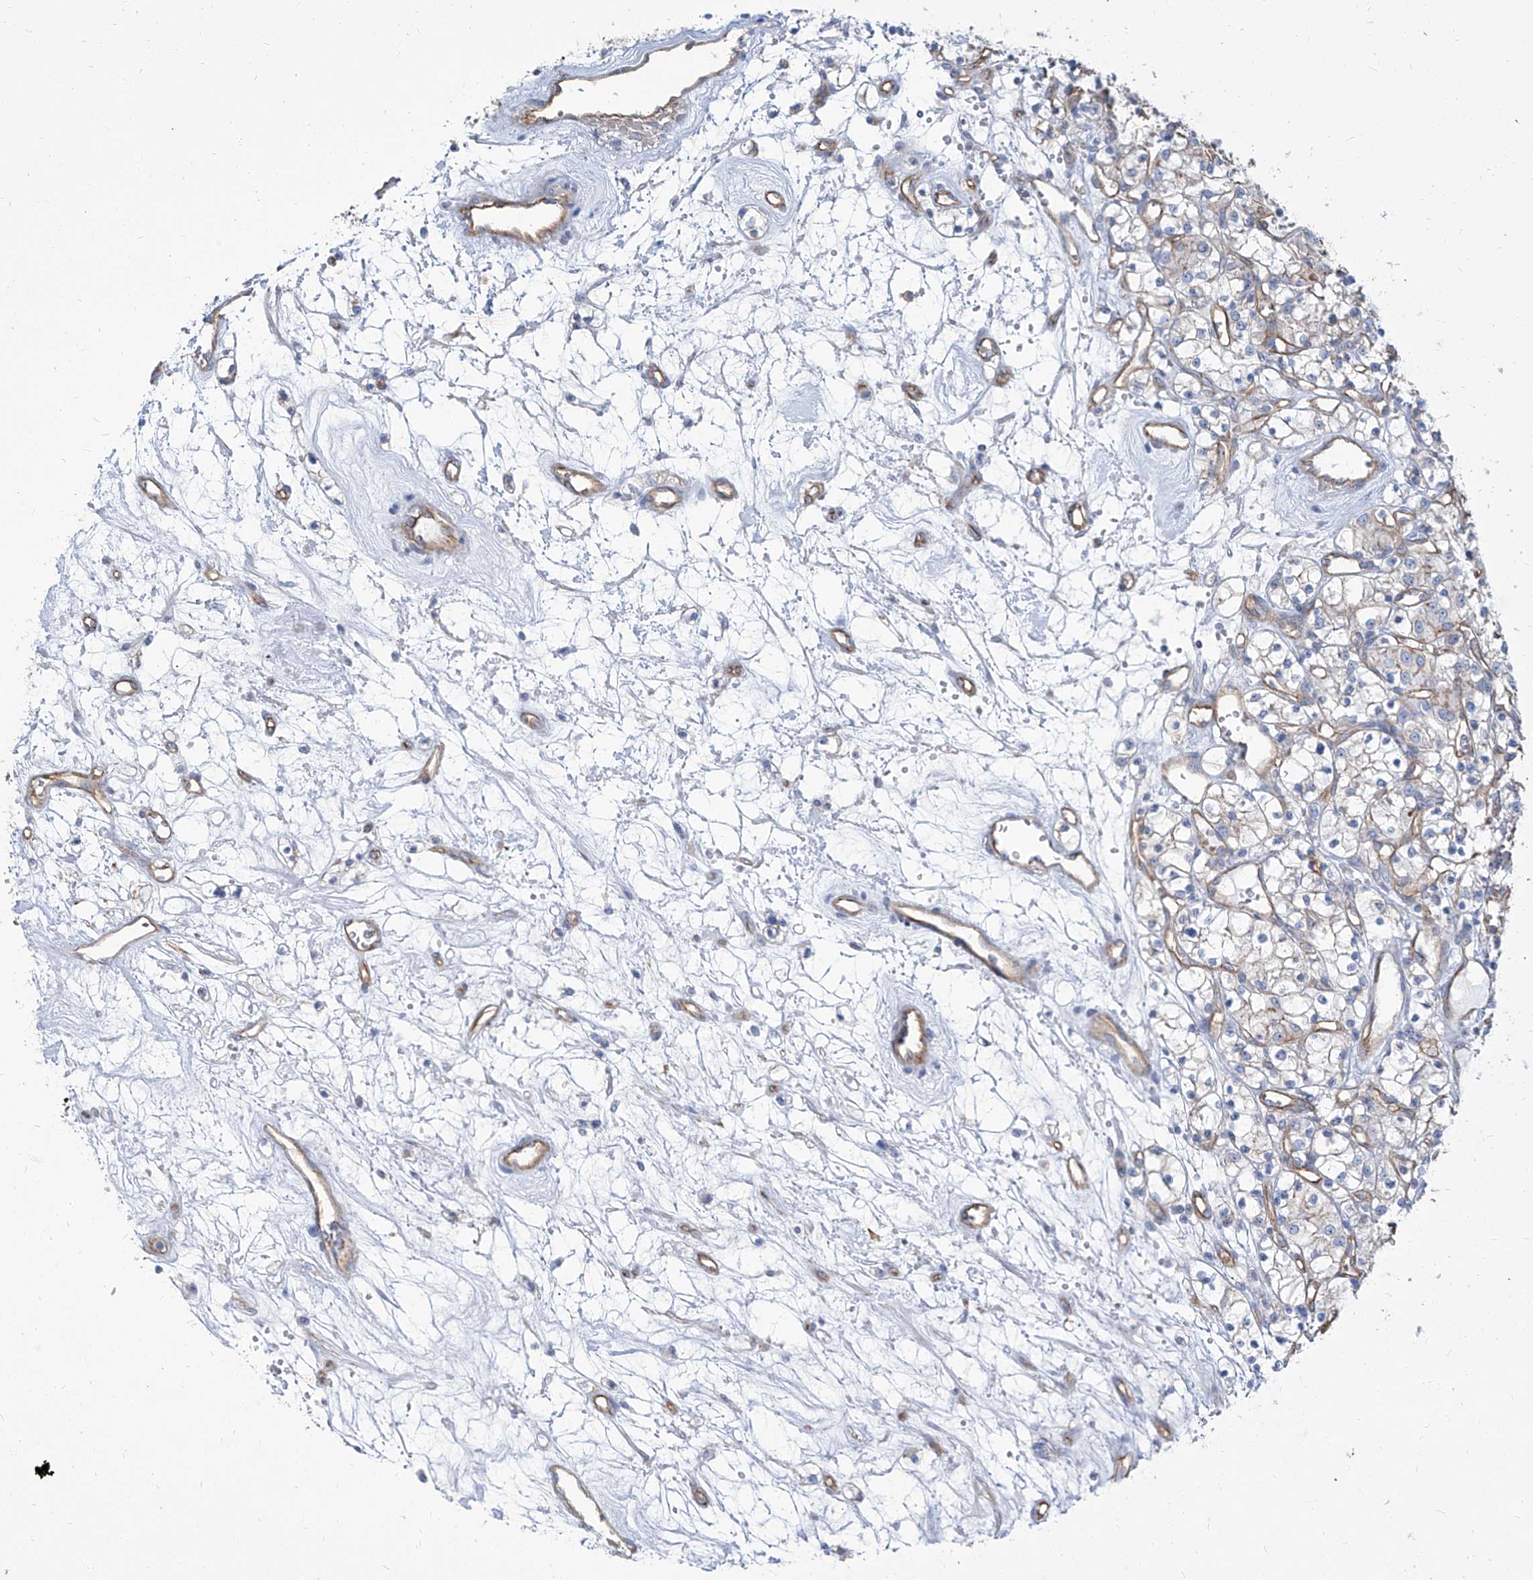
{"staining": {"intensity": "negative", "quantity": "none", "location": "none"}, "tissue": "renal cancer", "cell_type": "Tumor cells", "image_type": "cancer", "snomed": [{"axis": "morphology", "description": "Adenocarcinoma, NOS"}, {"axis": "topography", "description": "Kidney"}], "caption": "Renal cancer was stained to show a protein in brown. There is no significant positivity in tumor cells.", "gene": "TXLNB", "patient": {"sex": "female", "age": 59}}